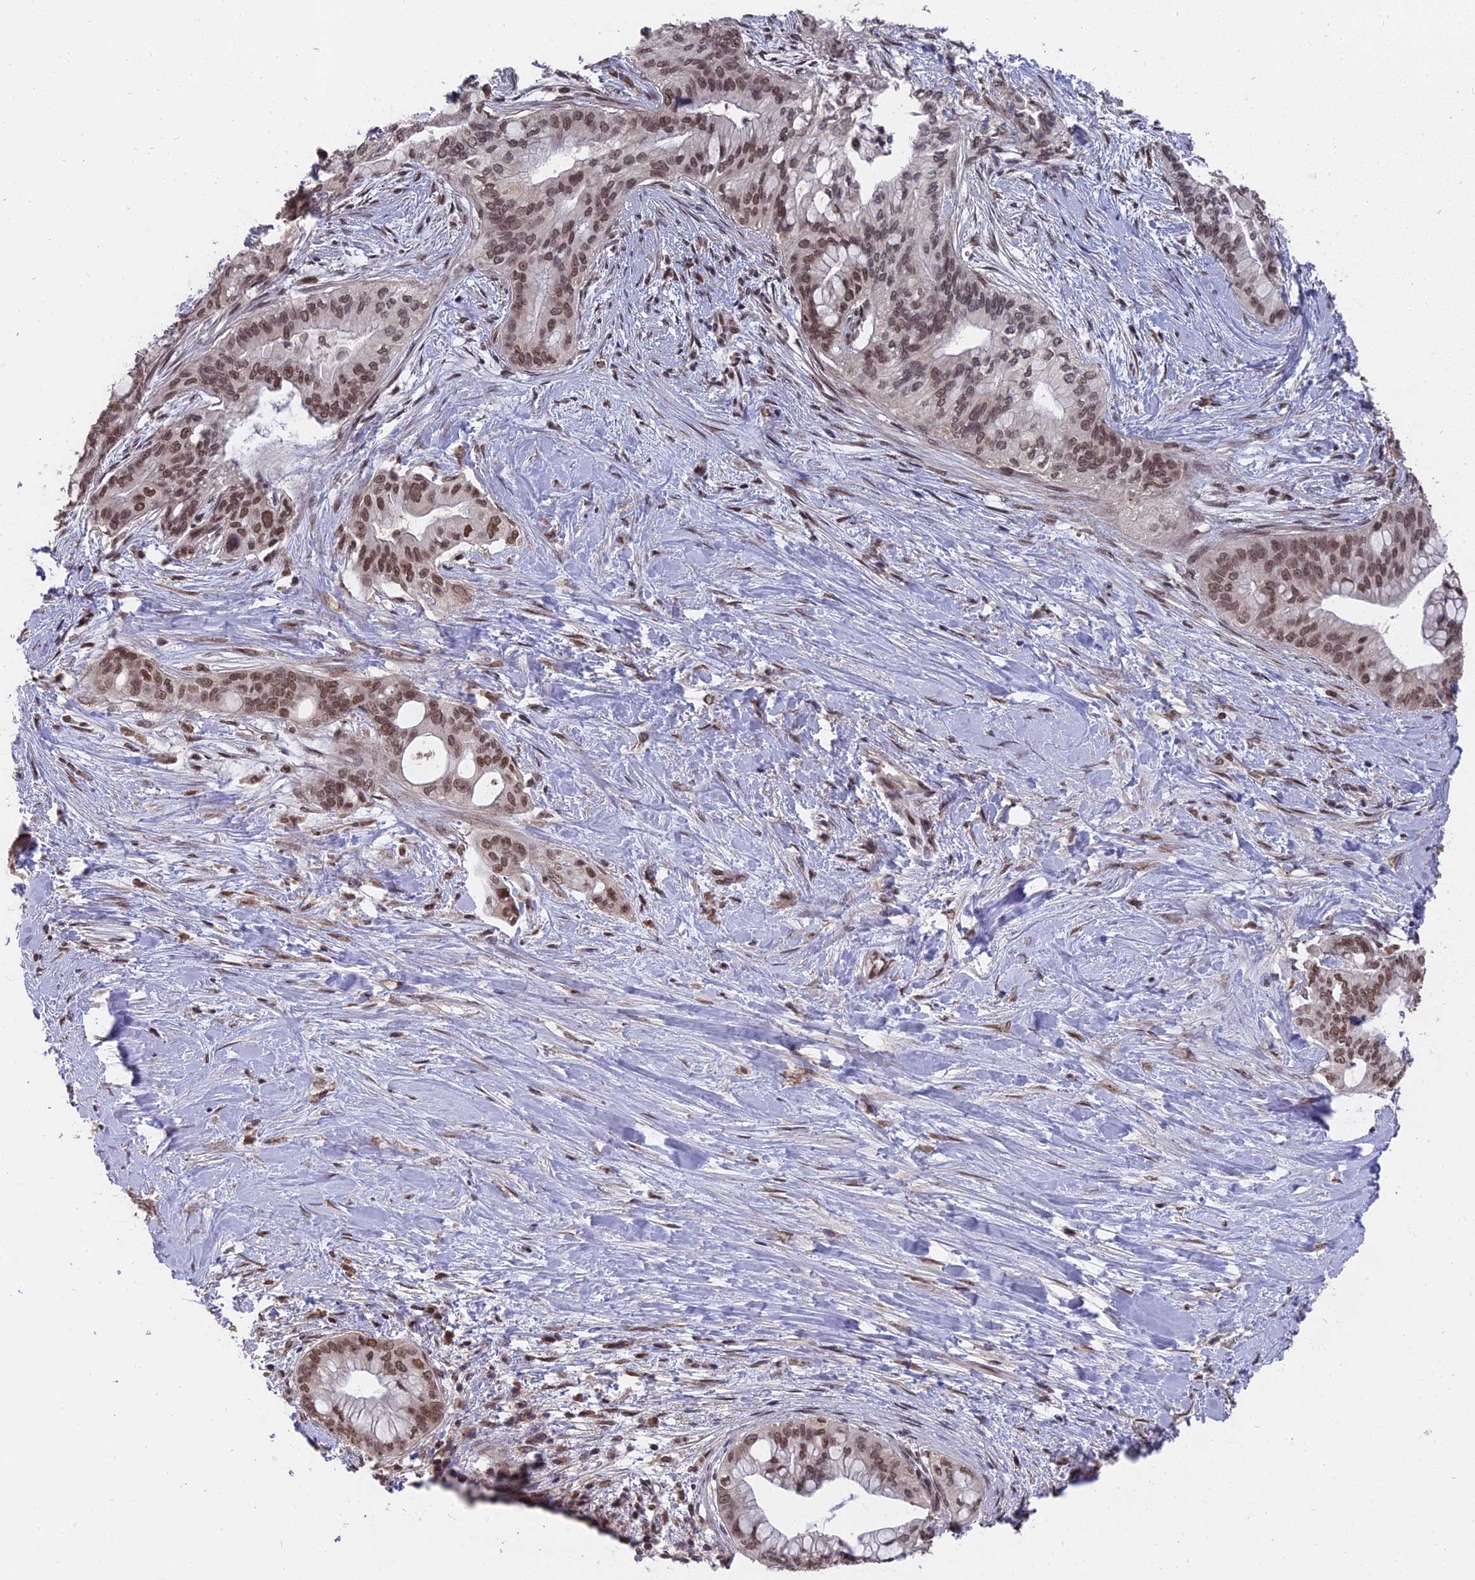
{"staining": {"intensity": "moderate", "quantity": ">75%", "location": "nuclear"}, "tissue": "pancreatic cancer", "cell_type": "Tumor cells", "image_type": "cancer", "snomed": [{"axis": "morphology", "description": "Adenocarcinoma, NOS"}, {"axis": "topography", "description": "Pancreas"}], "caption": "Human adenocarcinoma (pancreatic) stained with a brown dye shows moderate nuclear positive staining in approximately >75% of tumor cells.", "gene": "NR1H3", "patient": {"sex": "male", "age": 46}}